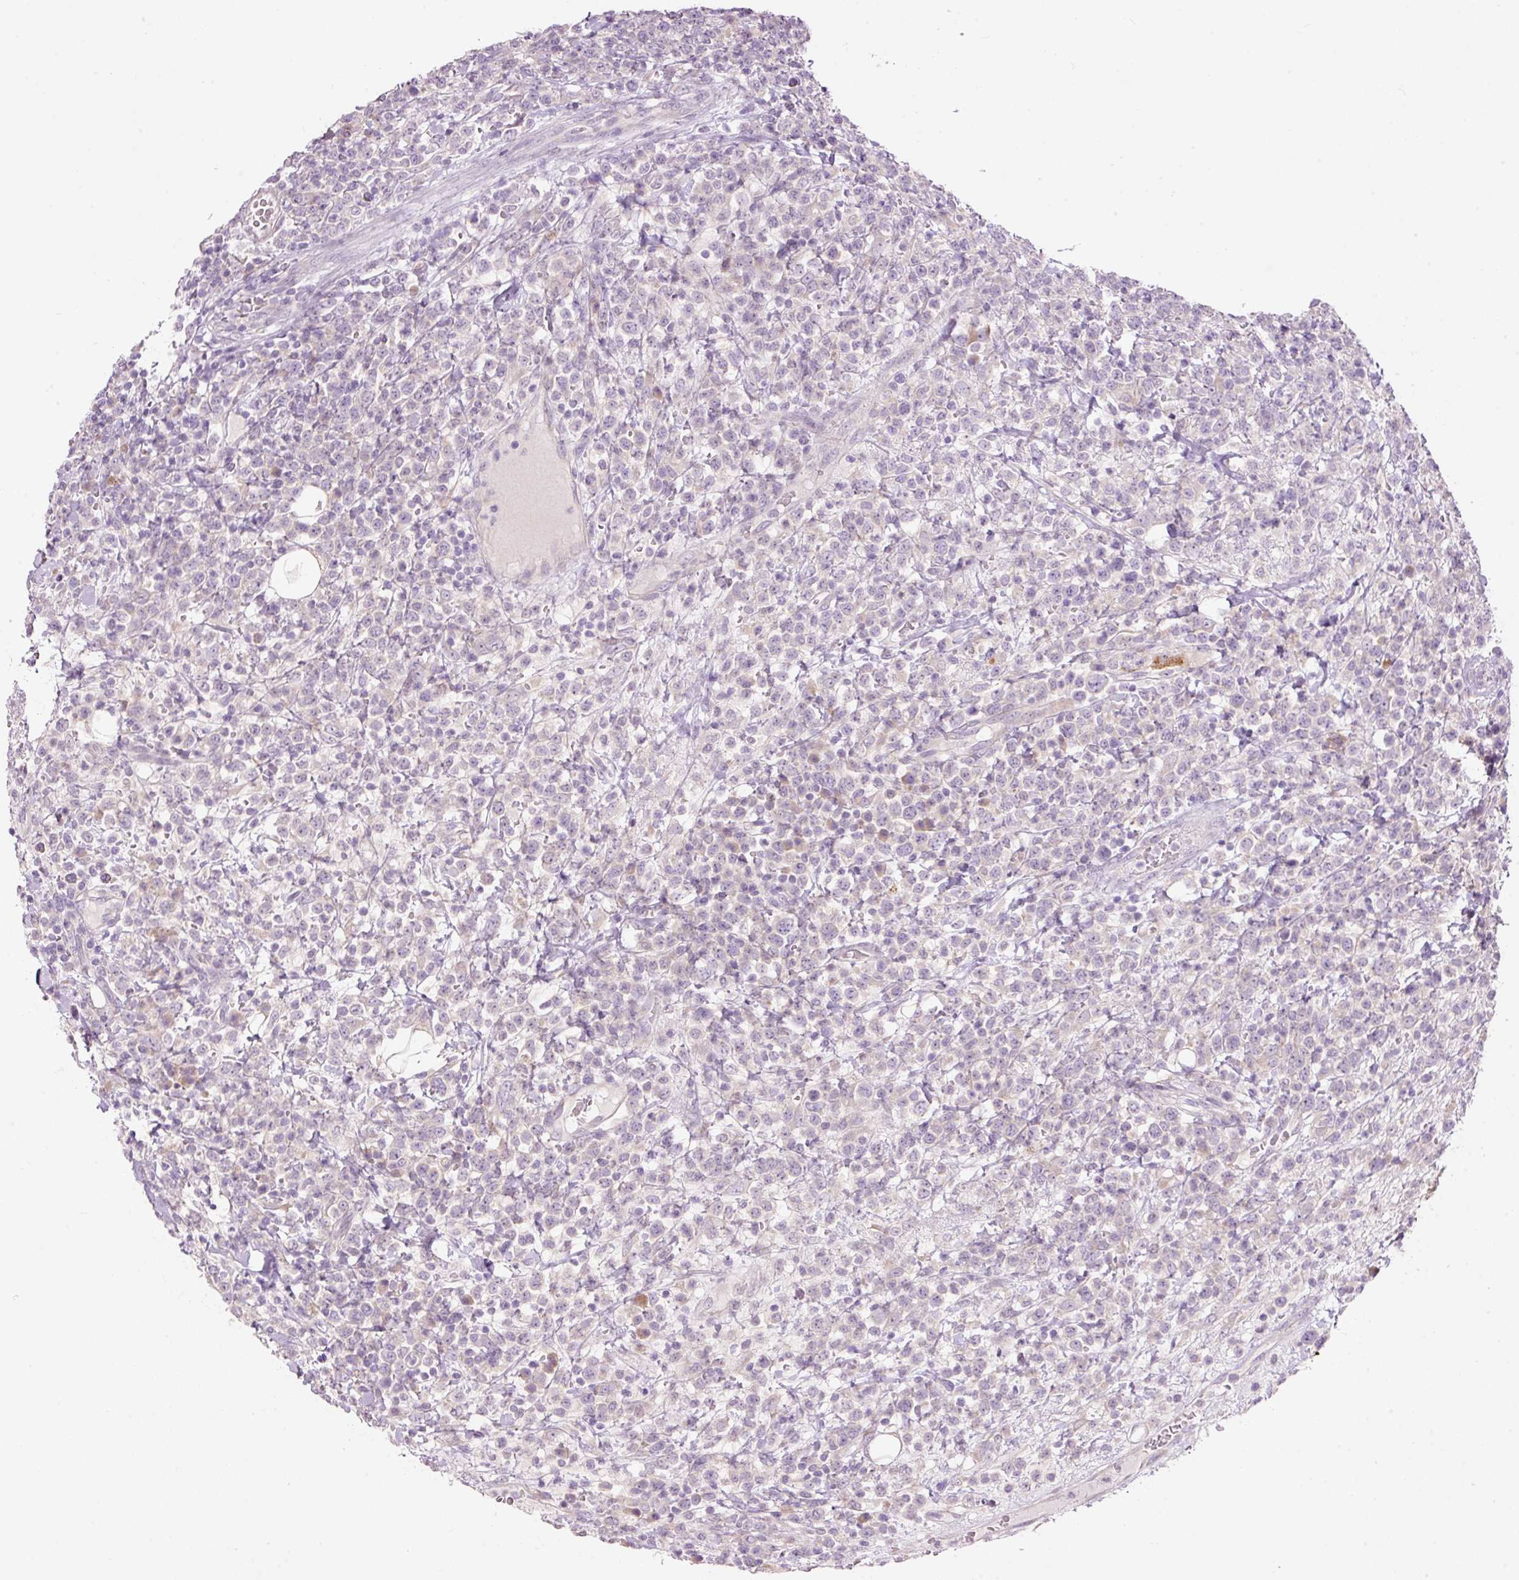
{"staining": {"intensity": "negative", "quantity": "none", "location": "none"}, "tissue": "lymphoma", "cell_type": "Tumor cells", "image_type": "cancer", "snomed": [{"axis": "morphology", "description": "Malignant lymphoma, non-Hodgkin's type, High grade"}, {"axis": "topography", "description": "Colon"}], "caption": "Tumor cells are negative for protein expression in human lymphoma.", "gene": "RSPO2", "patient": {"sex": "female", "age": 53}}